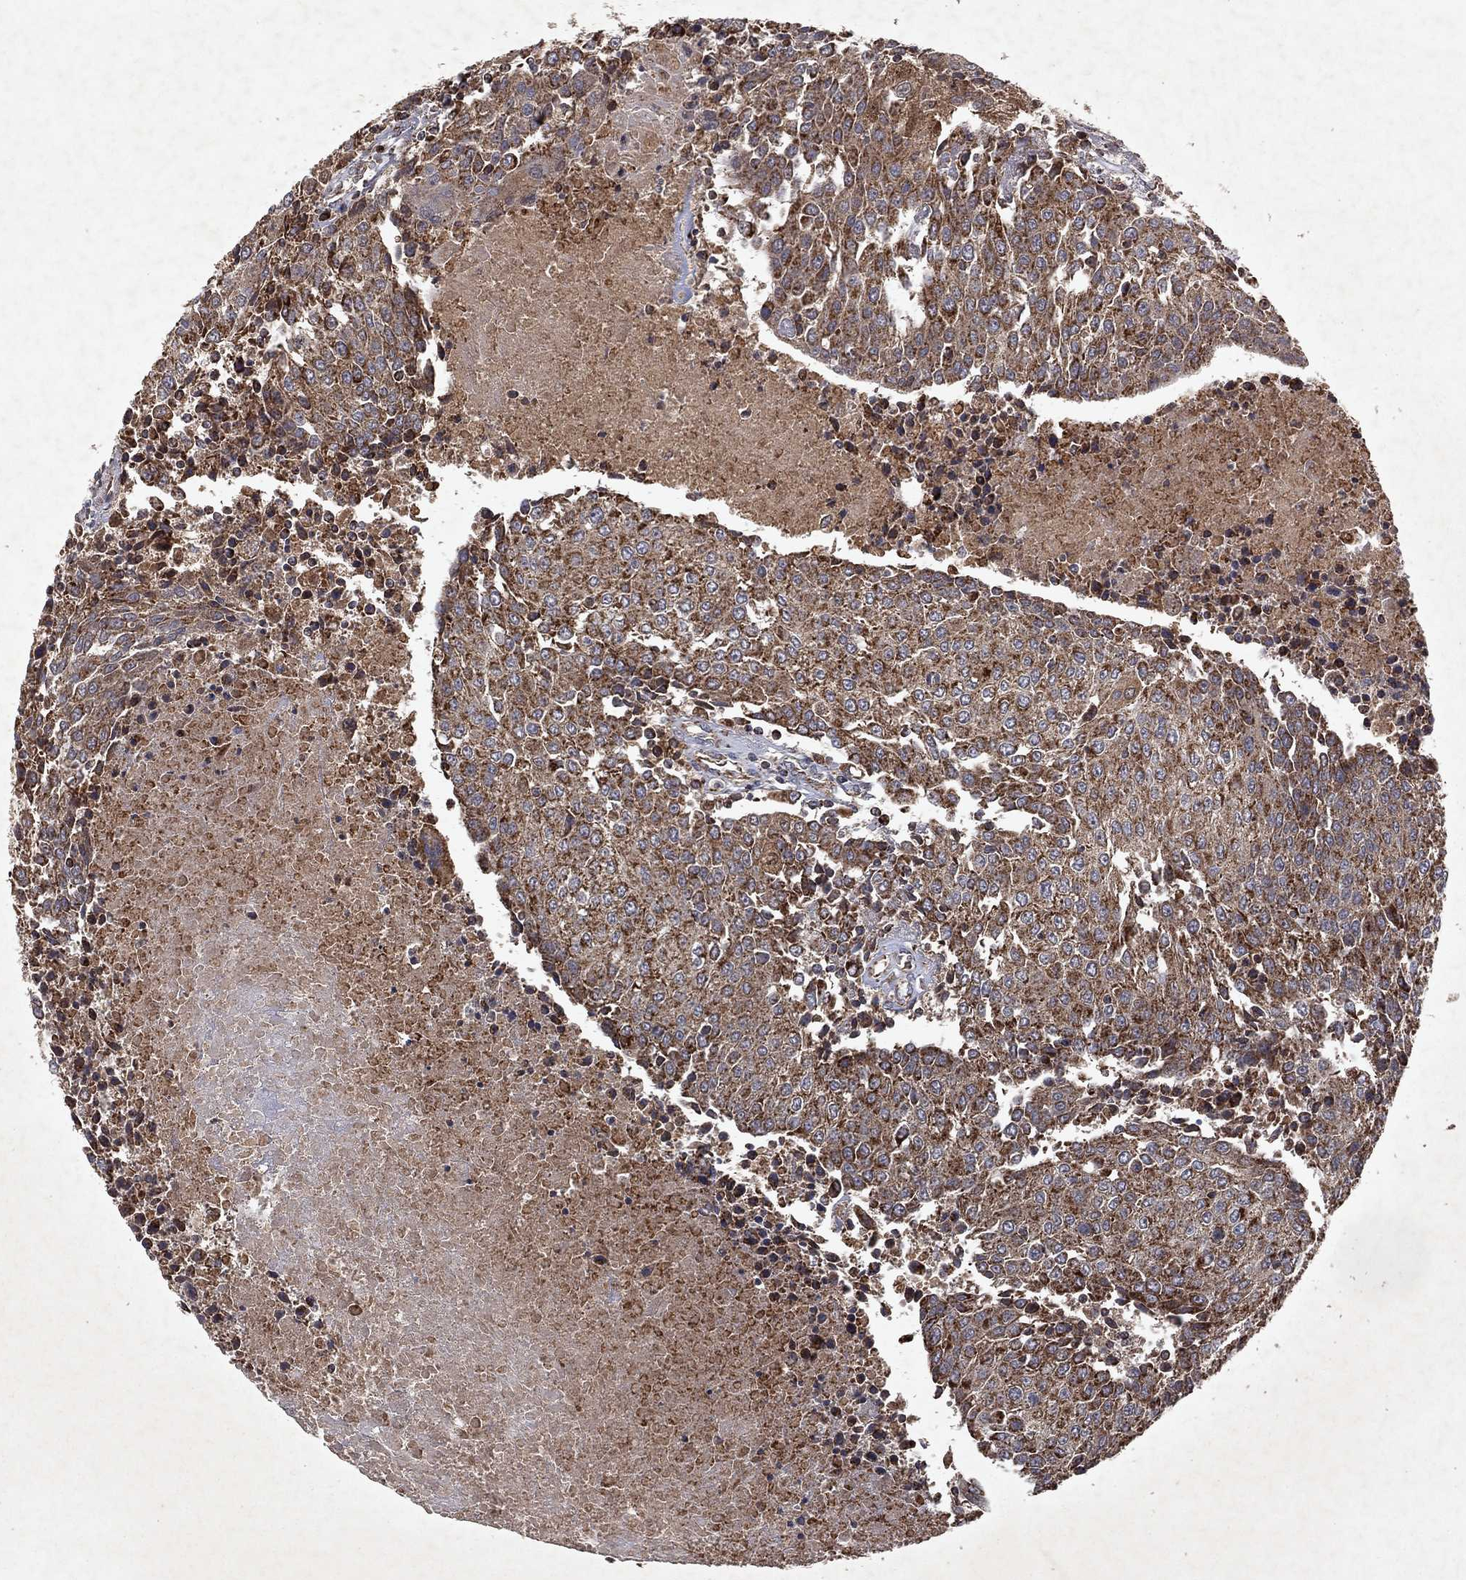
{"staining": {"intensity": "strong", "quantity": "25%-75%", "location": "cytoplasmic/membranous"}, "tissue": "urothelial cancer", "cell_type": "Tumor cells", "image_type": "cancer", "snomed": [{"axis": "morphology", "description": "Urothelial carcinoma, High grade"}, {"axis": "topography", "description": "Urinary bladder"}], "caption": "DAB immunohistochemical staining of urothelial carcinoma (high-grade) shows strong cytoplasmic/membranous protein positivity in about 25%-75% of tumor cells.", "gene": "PYROXD2", "patient": {"sex": "female", "age": 85}}